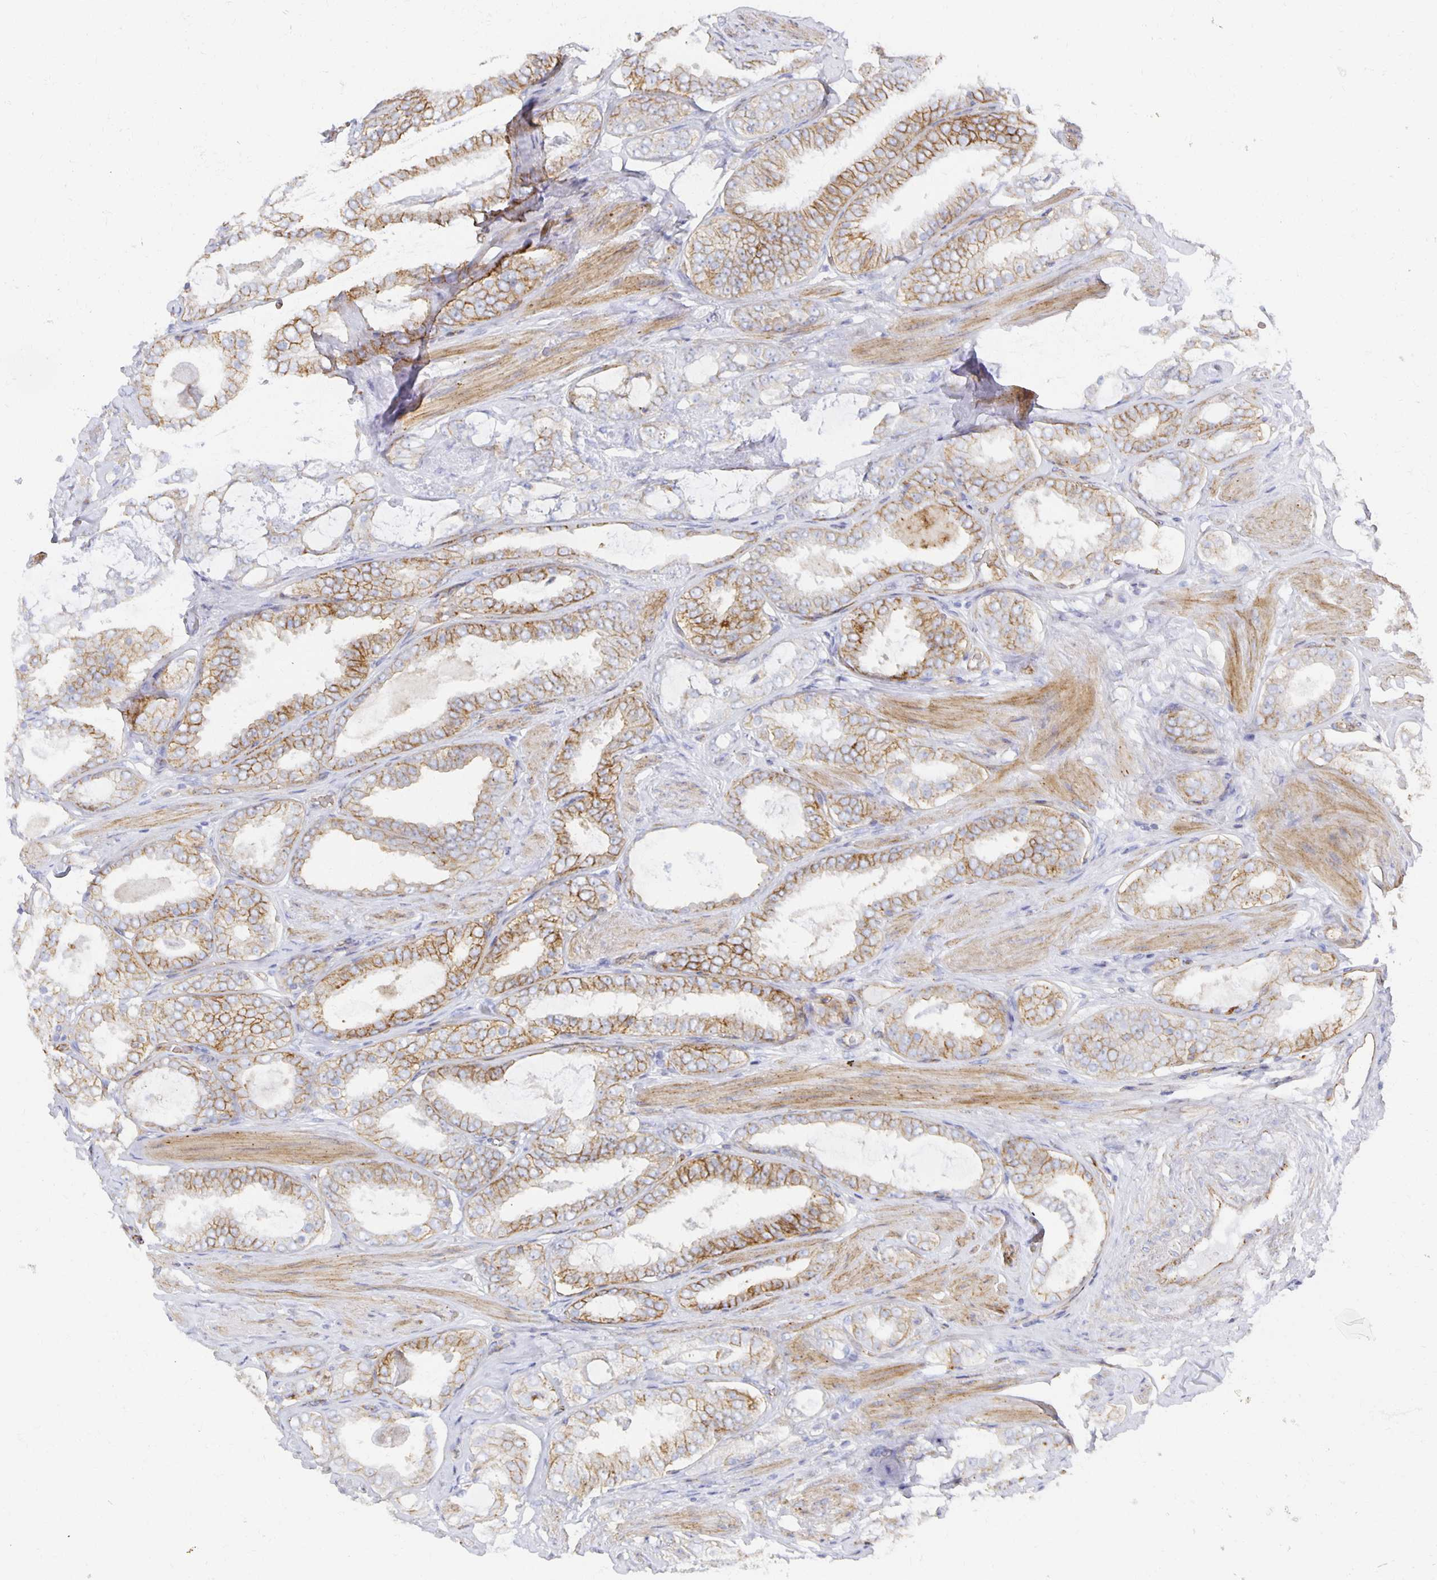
{"staining": {"intensity": "moderate", "quantity": ">75%", "location": "cytoplasmic/membranous"}, "tissue": "prostate cancer", "cell_type": "Tumor cells", "image_type": "cancer", "snomed": [{"axis": "morphology", "description": "Adenocarcinoma, High grade"}, {"axis": "topography", "description": "Prostate"}], "caption": "High-power microscopy captured an immunohistochemistry histopathology image of prostate cancer (high-grade adenocarcinoma), revealing moderate cytoplasmic/membranous expression in about >75% of tumor cells.", "gene": "TAAR1", "patient": {"sex": "male", "age": 63}}